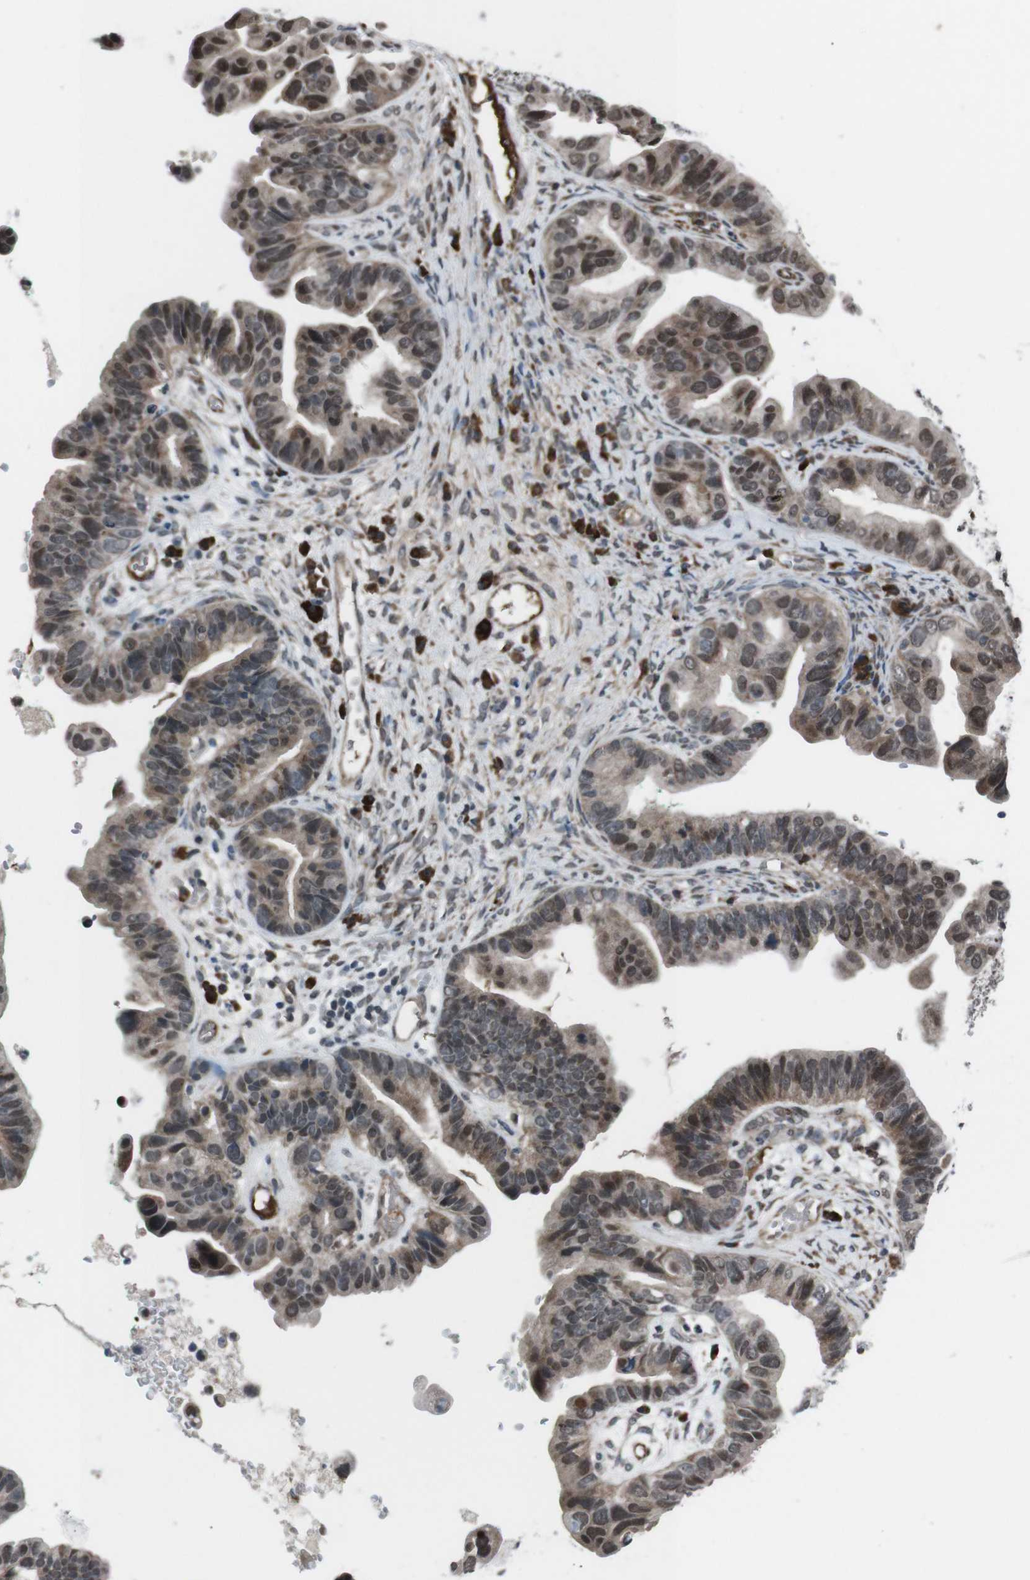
{"staining": {"intensity": "moderate", "quantity": ">75%", "location": "cytoplasmic/membranous,nuclear"}, "tissue": "ovarian cancer", "cell_type": "Tumor cells", "image_type": "cancer", "snomed": [{"axis": "morphology", "description": "Cystadenocarcinoma, serous, NOS"}, {"axis": "topography", "description": "Ovary"}], "caption": "Protein staining exhibits moderate cytoplasmic/membranous and nuclear expression in about >75% of tumor cells in serous cystadenocarcinoma (ovarian).", "gene": "SS18L1", "patient": {"sex": "female", "age": 56}}